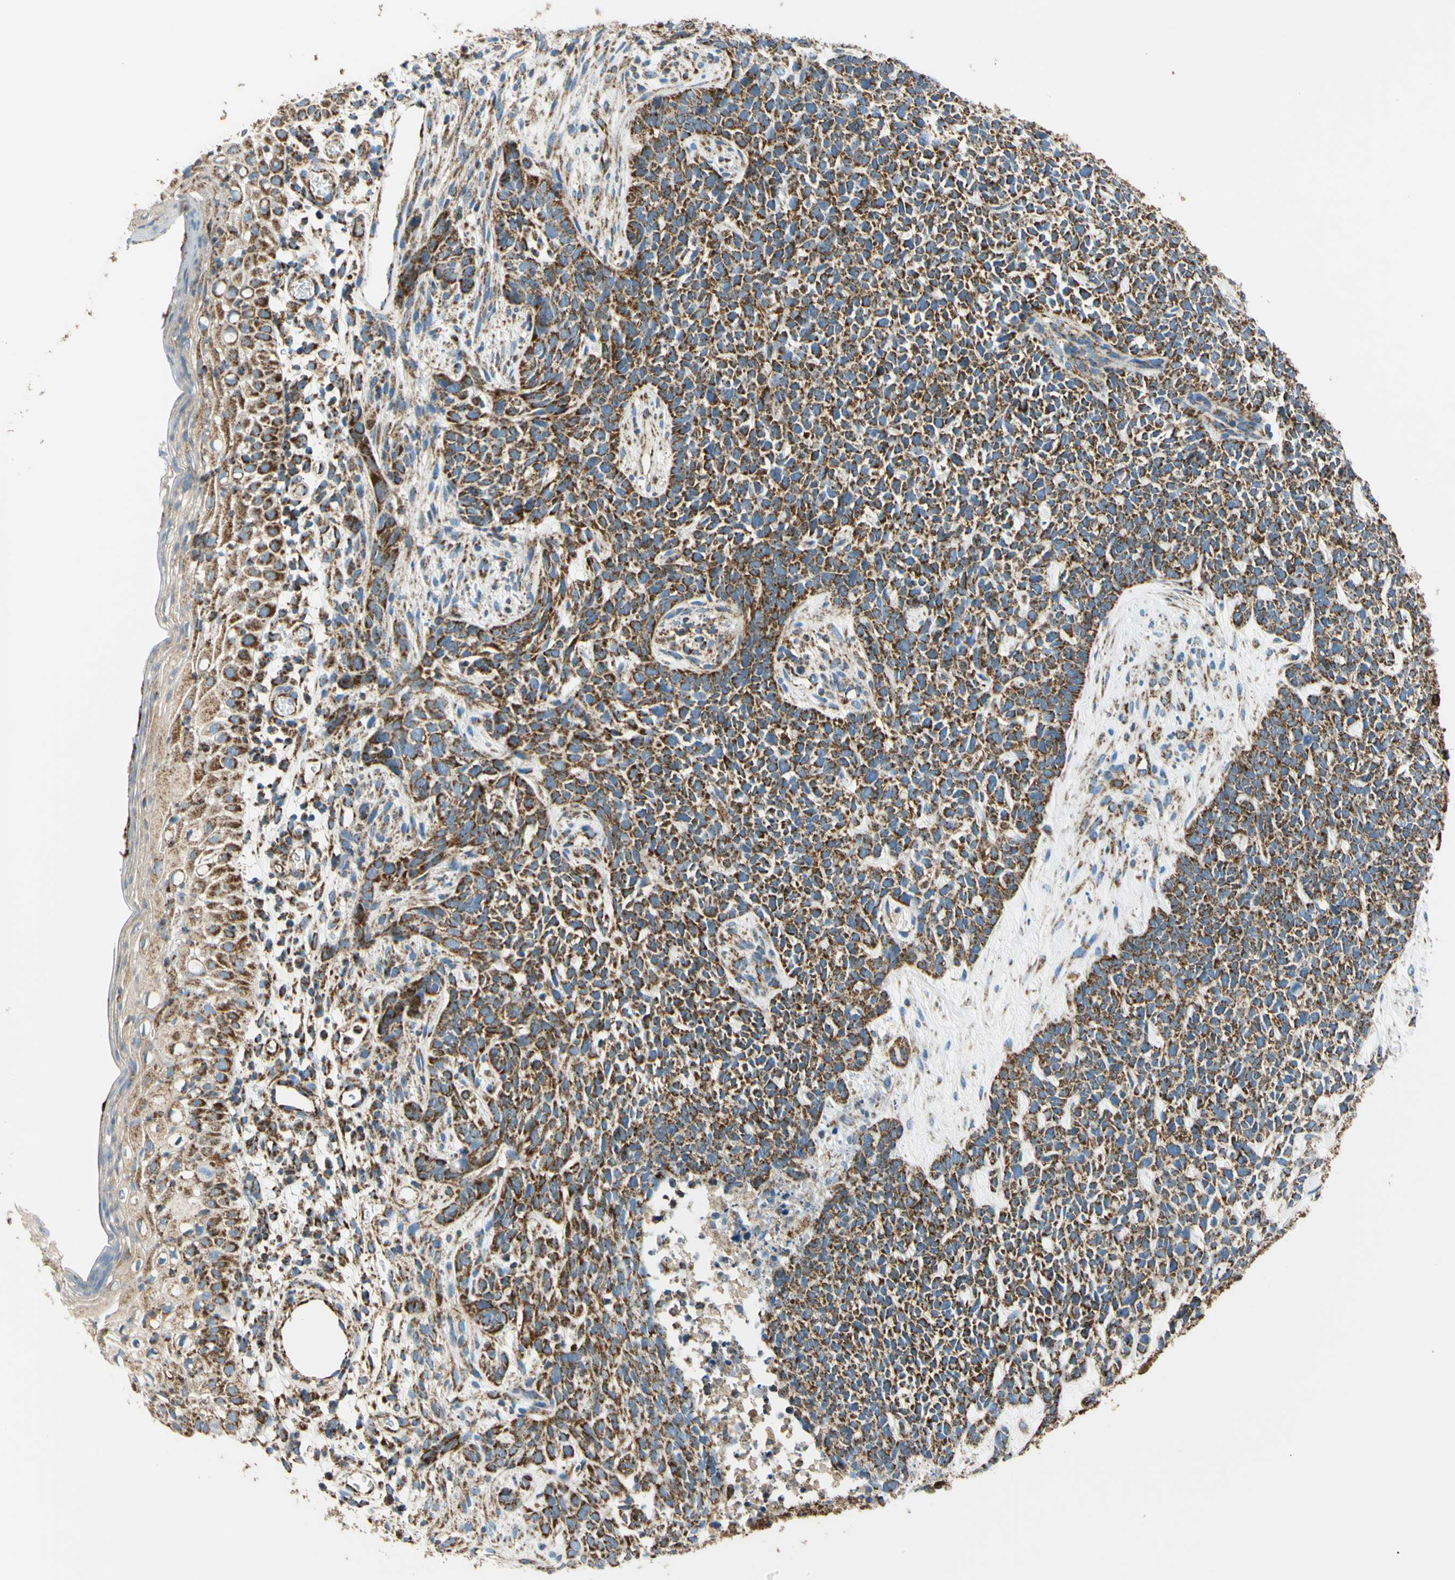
{"staining": {"intensity": "strong", "quantity": ">75%", "location": "cytoplasmic/membranous"}, "tissue": "skin cancer", "cell_type": "Tumor cells", "image_type": "cancer", "snomed": [{"axis": "morphology", "description": "Basal cell carcinoma"}, {"axis": "topography", "description": "Skin"}], "caption": "Skin cancer (basal cell carcinoma) tissue shows strong cytoplasmic/membranous expression in about >75% of tumor cells", "gene": "MAVS", "patient": {"sex": "female", "age": 84}}